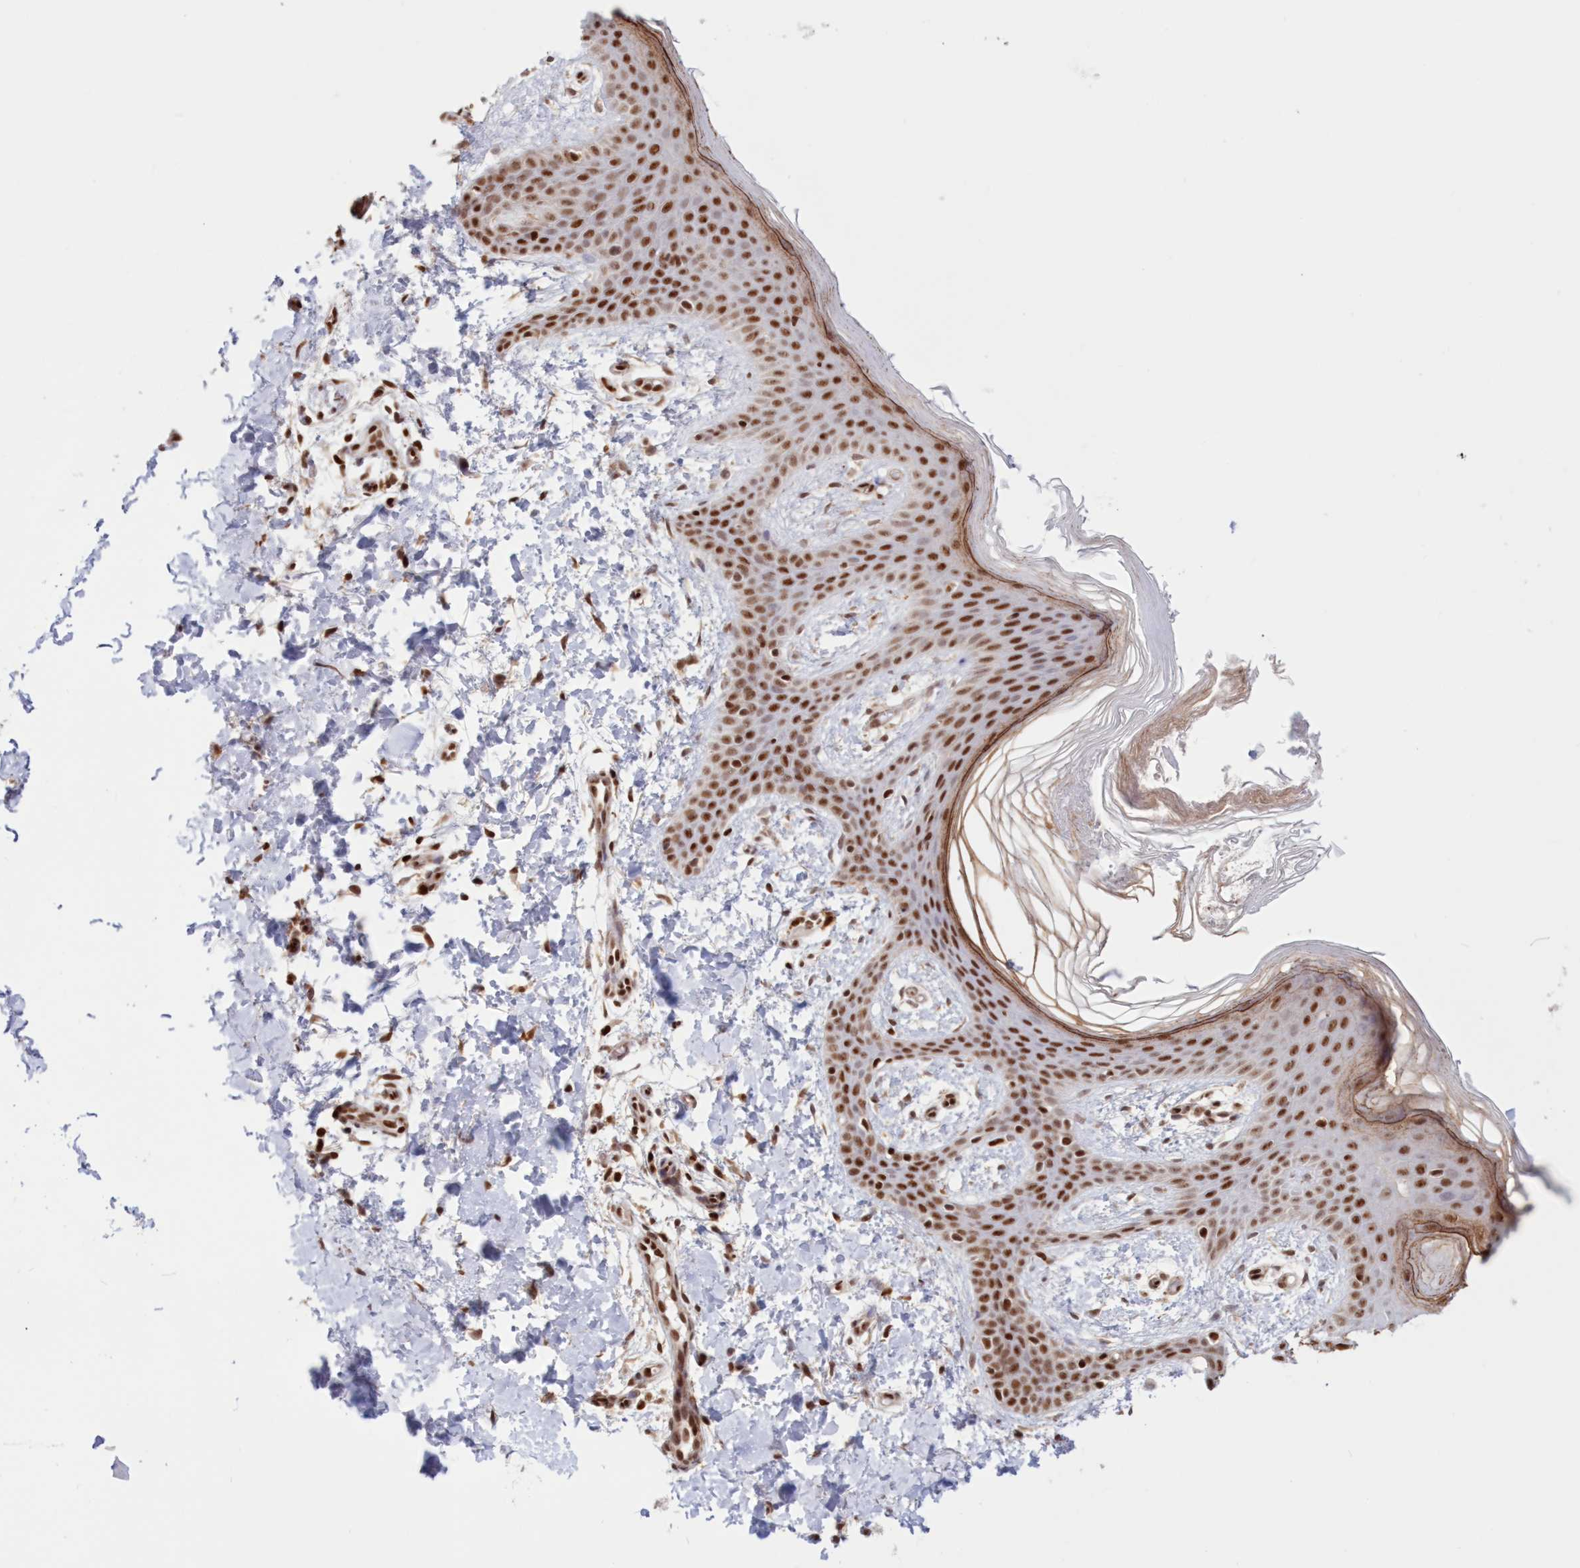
{"staining": {"intensity": "strong", "quantity": ">75%", "location": "cytoplasmic/membranous,nuclear"}, "tissue": "skin", "cell_type": "Fibroblasts", "image_type": "normal", "snomed": [{"axis": "morphology", "description": "Normal tissue, NOS"}, {"axis": "topography", "description": "Skin"}], "caption": "DAB immunohistochemical staining of normal skin displays strong cytoplasmic/membranous,nuclear protein staining in approximately >75% of fibroblasts. (brown staining indicates protein expression, while blue staining denotes nuclei).", "gene": "POLR2B", "patient": {"sex": "male", "age": 36}}